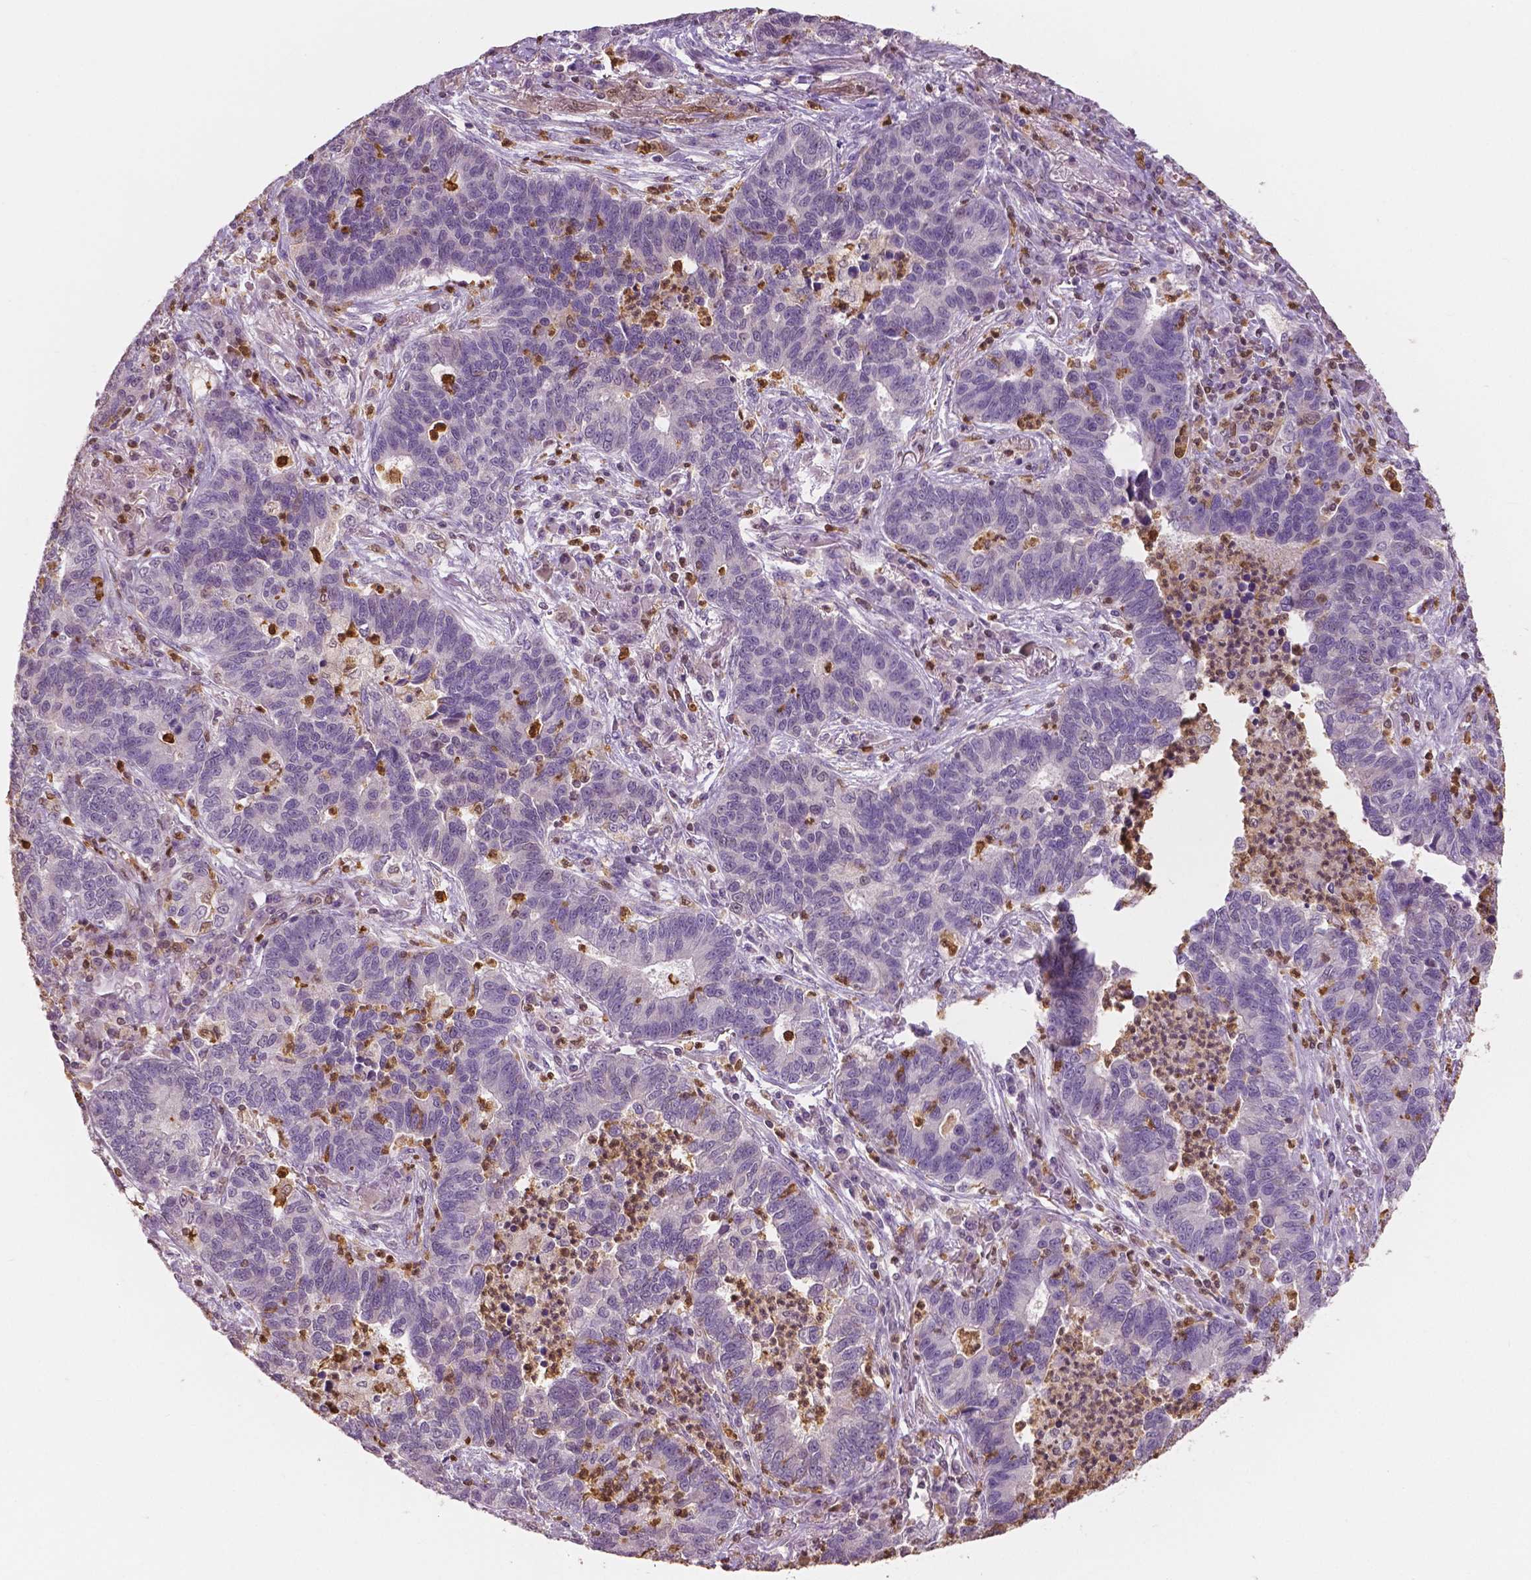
{"staining": {"intensity": "negative", "quantity": "none", "location": "none"}, "tissue": "lung cancer", "cell_type": "Tumor cells", "image_type": "cancer", "snomed": [{"axis": "morphology", "description": "Adenocarcinoma, NOS"}, {"axis": "topography", "description": "Lung"}], "caption": "Tumor cells are negative for protein expression in human lung cancer. The staining was performed using DAB (3,3'-diaminobenzidine) to visualize the protein expression in brown, while the nuclei were stained in blue with hematoxylin (Magnification: 20x).", "gene": "S100A4", "patient": {"sex": "female", "age": 57}}